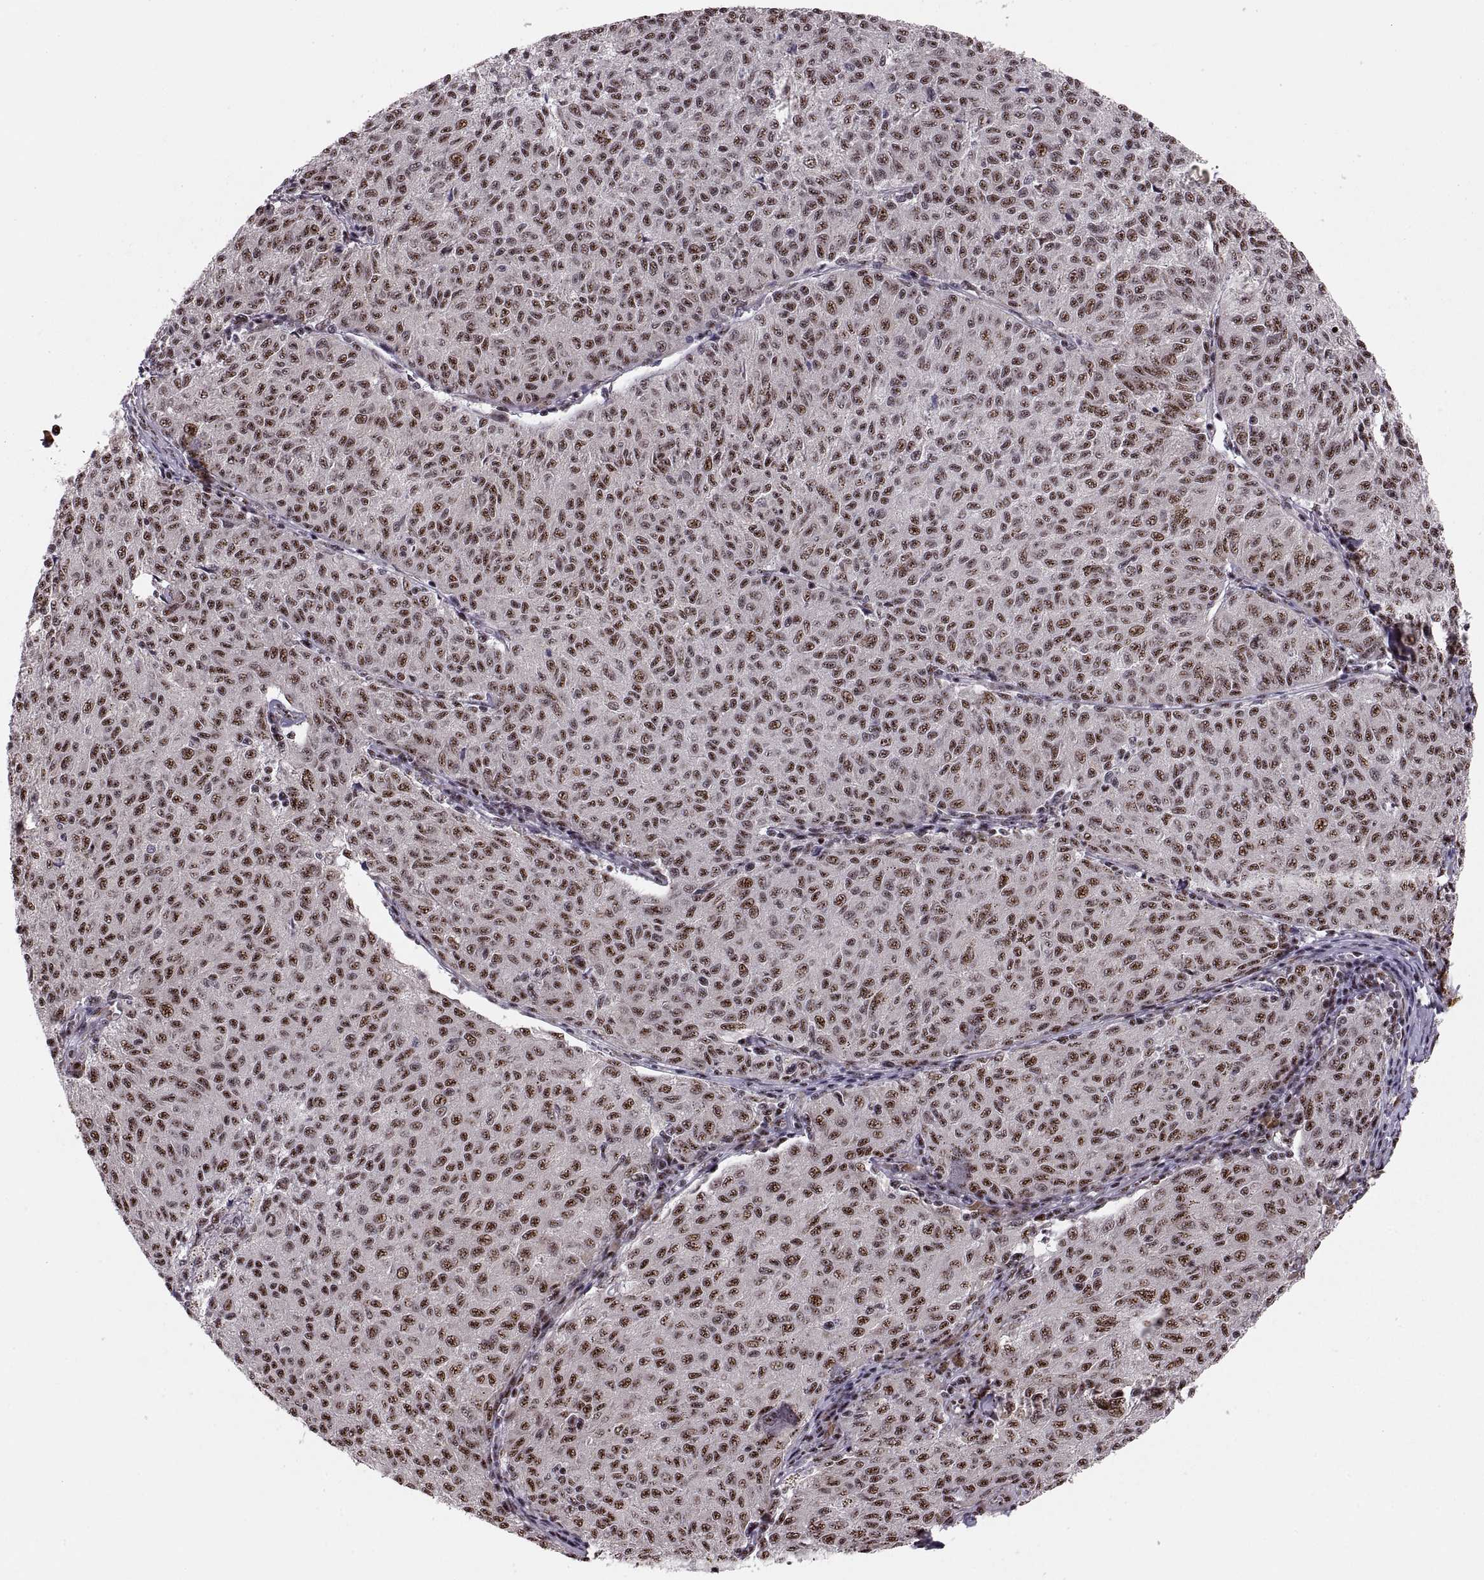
{"staining": {"intensity": "moderate", "quantity": ">75%", "location": "nuclear"}, "tissue": "melanoma", "cell_type": "Tumor cells", "image_type": "cancer", "snomed": [{"axis": "morphology", "description": "Malignant melanoma, NOS"}, {"axis": "topography", "description": "Skin"}], "caption": "A micrograph of human melanoma stained for a protein exhibits moderate nuclear brown staining in tumor cells.", "gene": "ZCCHC17", "patient": {"sex": "female", "age": 72}}